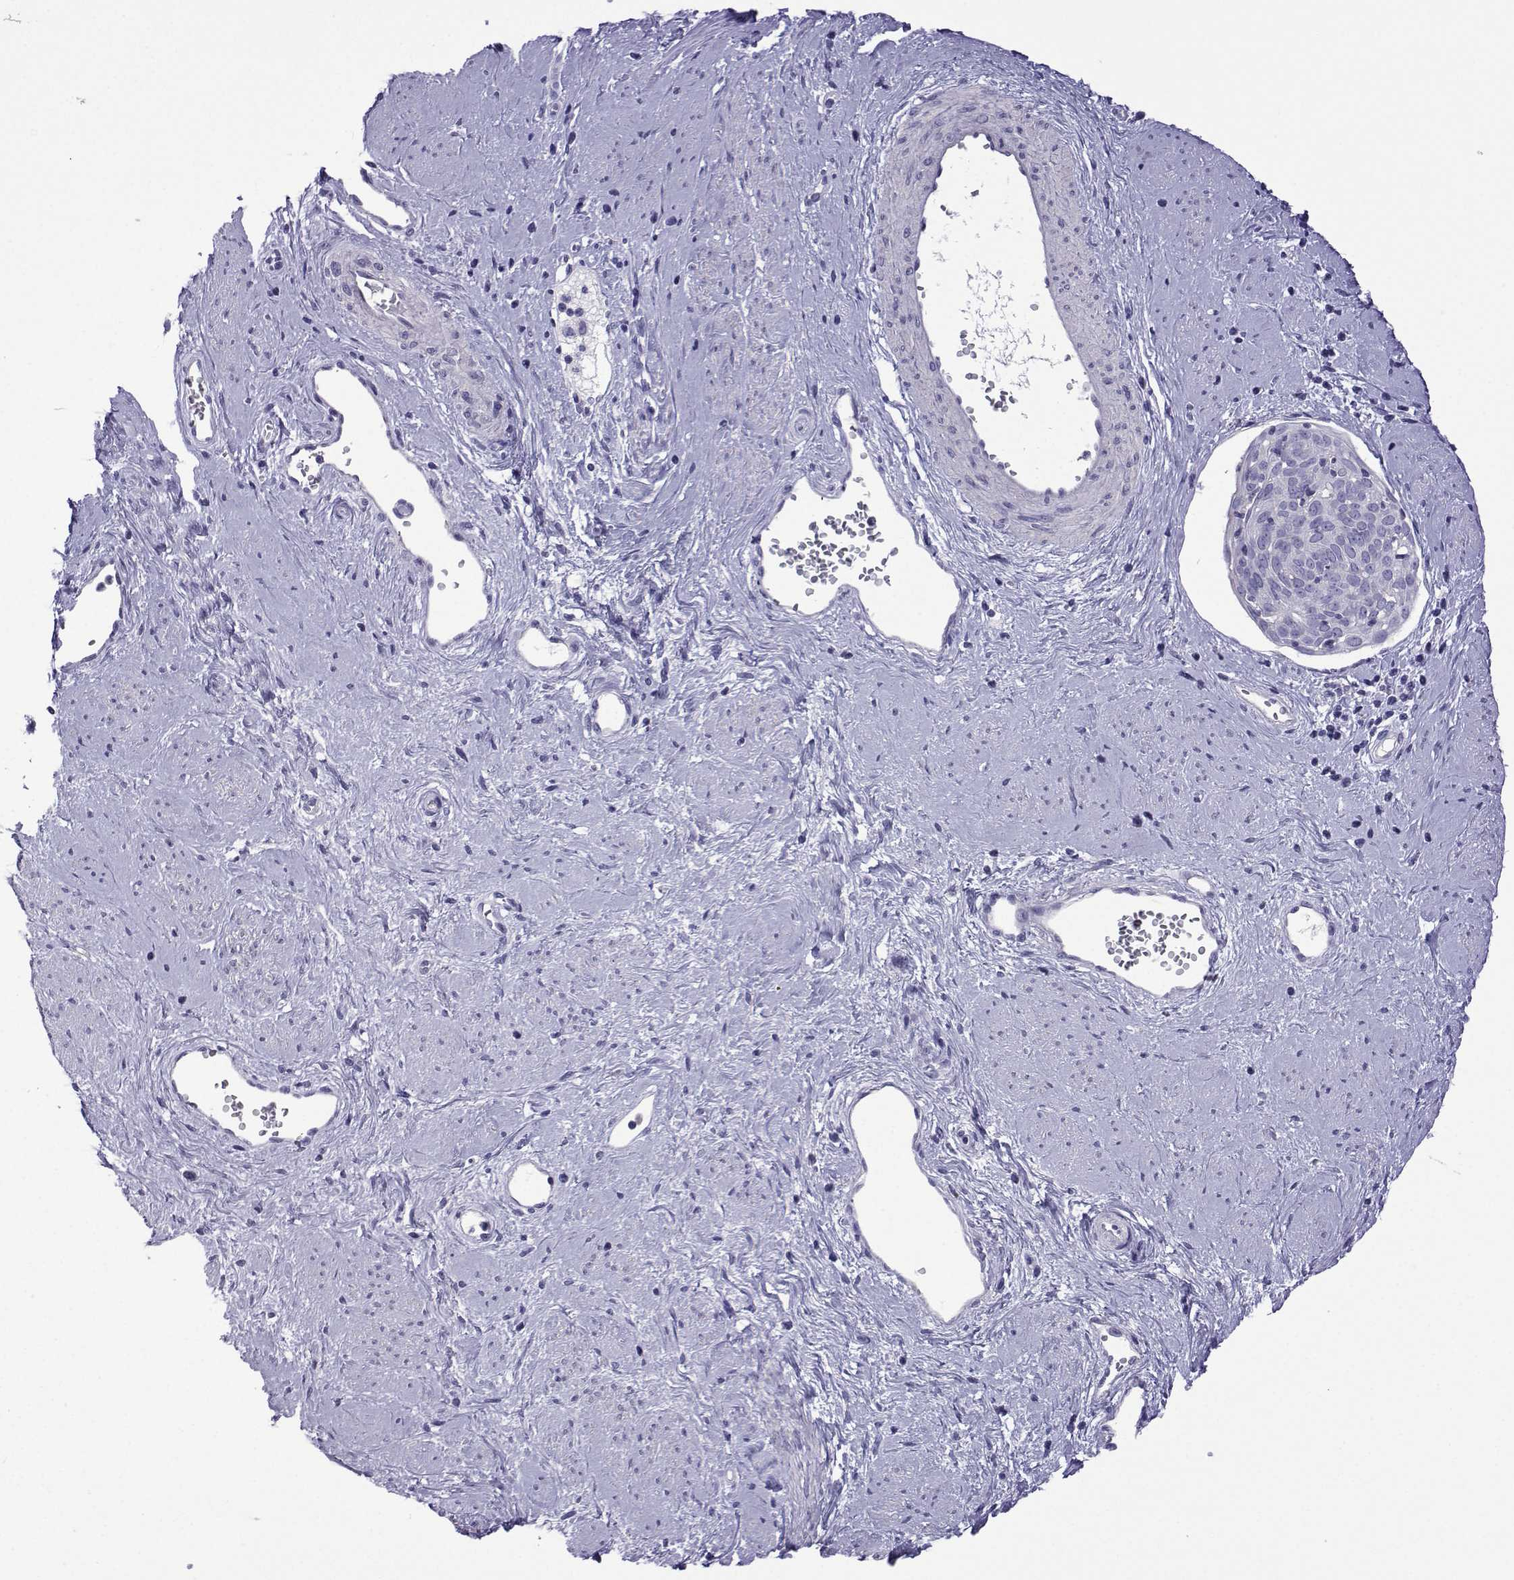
{"staining": {"intensity": "negative", "quantity": "none", "location": "none"}, "tissue": "cervical cancer", "cell_type": "Tumor cells", "image_type": "cancer", "snomed": [{"axis": "morphology", "description": "Squamous cell carcinoma, NOS"}, {"axis": "topography", "description": "Cervix"}], "caption": "Cervical cancer (squamous cell carcinoma) stained for a protein using immunohistochemistry displays no expression tumor cells.", "gene": "CFAP70", "patient": {"sex": "female", "age": 39}}